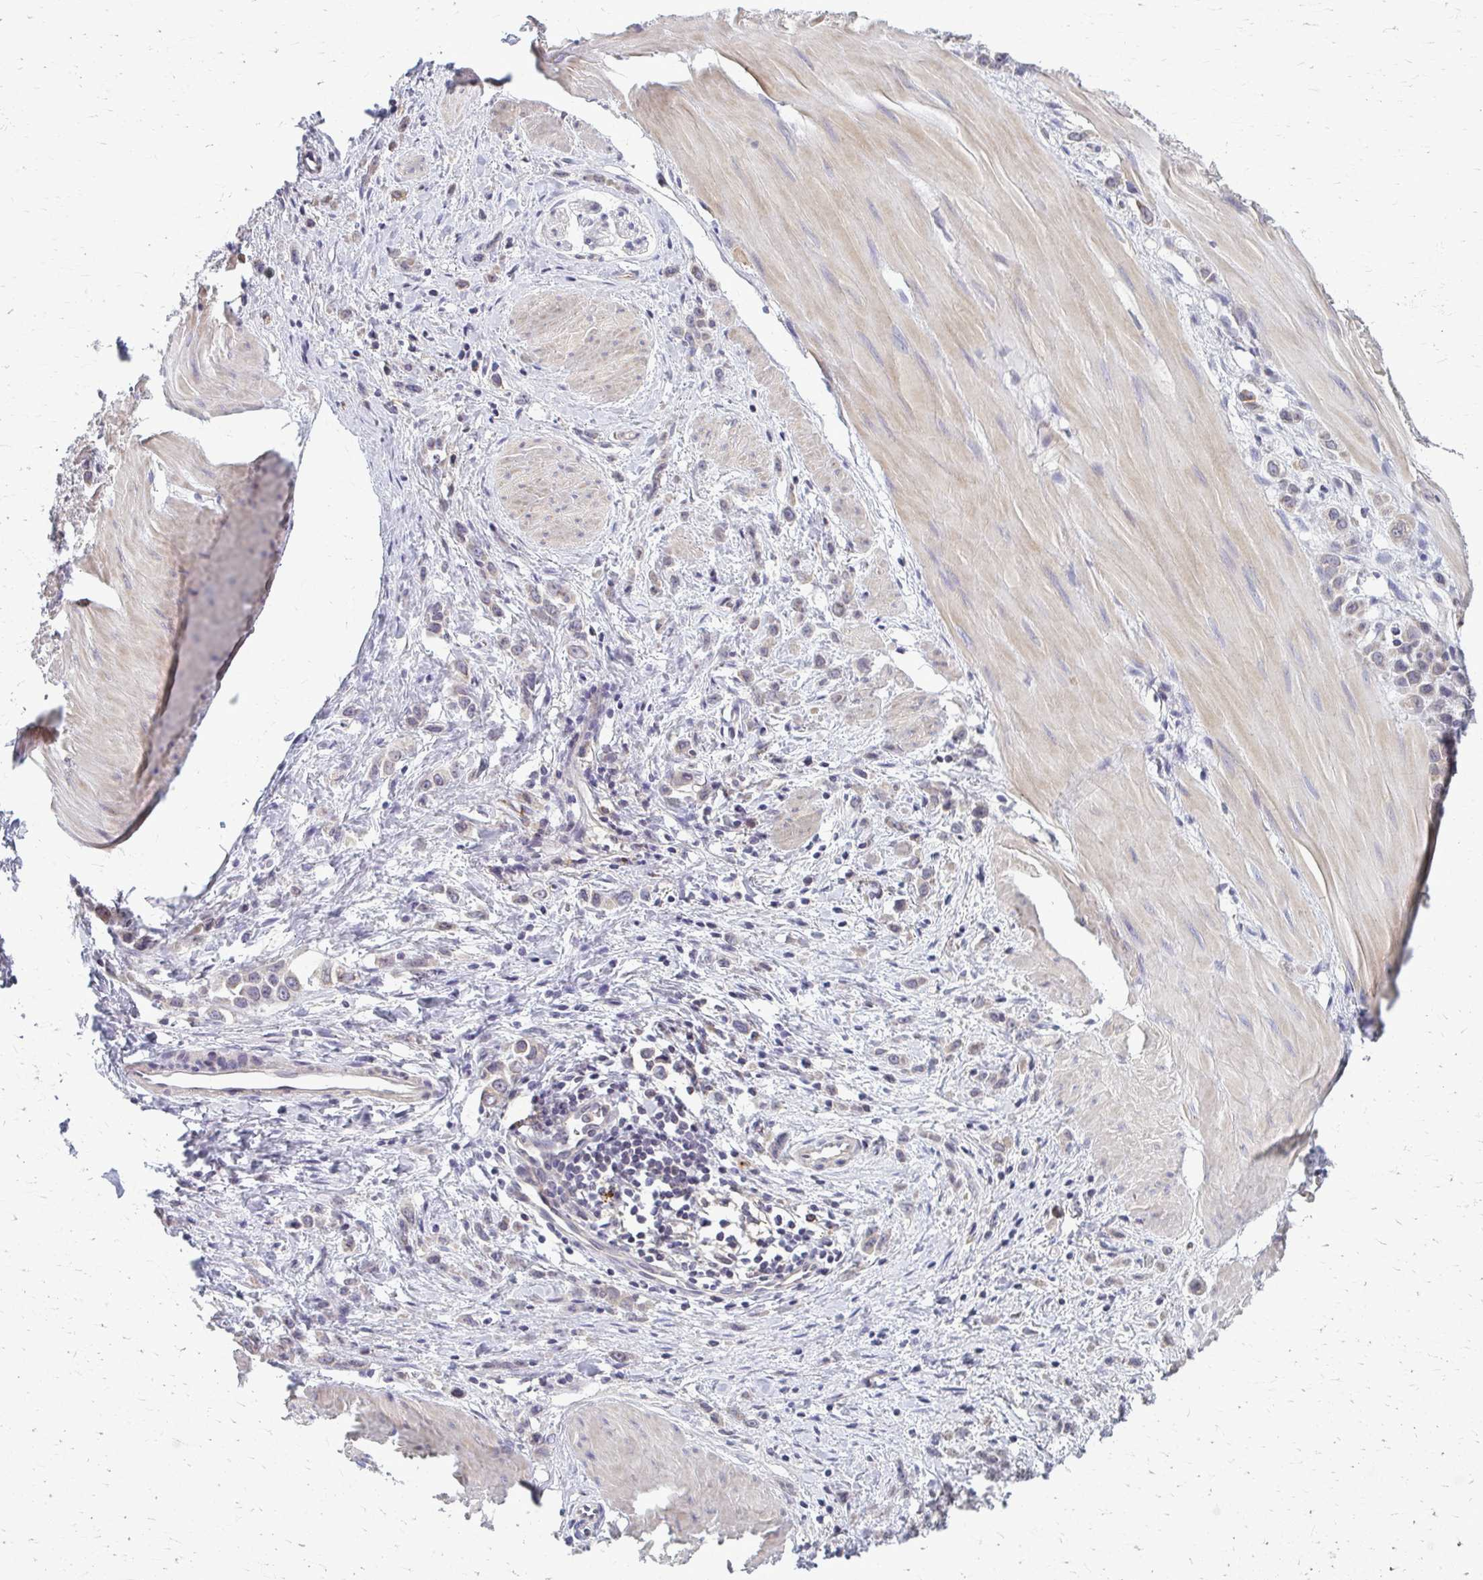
{"staining": {"intensity": "negative", "quantity": "none", "location": "none"}, "tissue": "stomach cancer", "cell_type": "Tumor cells", "image_type": "cancer", "snomed": [{"axis": "morphology", "description": "Adenocarcinoma, NOS"}, {"axis": "topography", "description": "Stomach"}], "caption": "An IHC micrograph of stomach adenocarcinoma is shown. There is no staining in tumor cells of stomach adenocarcinoma.", "gene": "MCRIP2", "patient": {"sex": "male", "age": 47}}